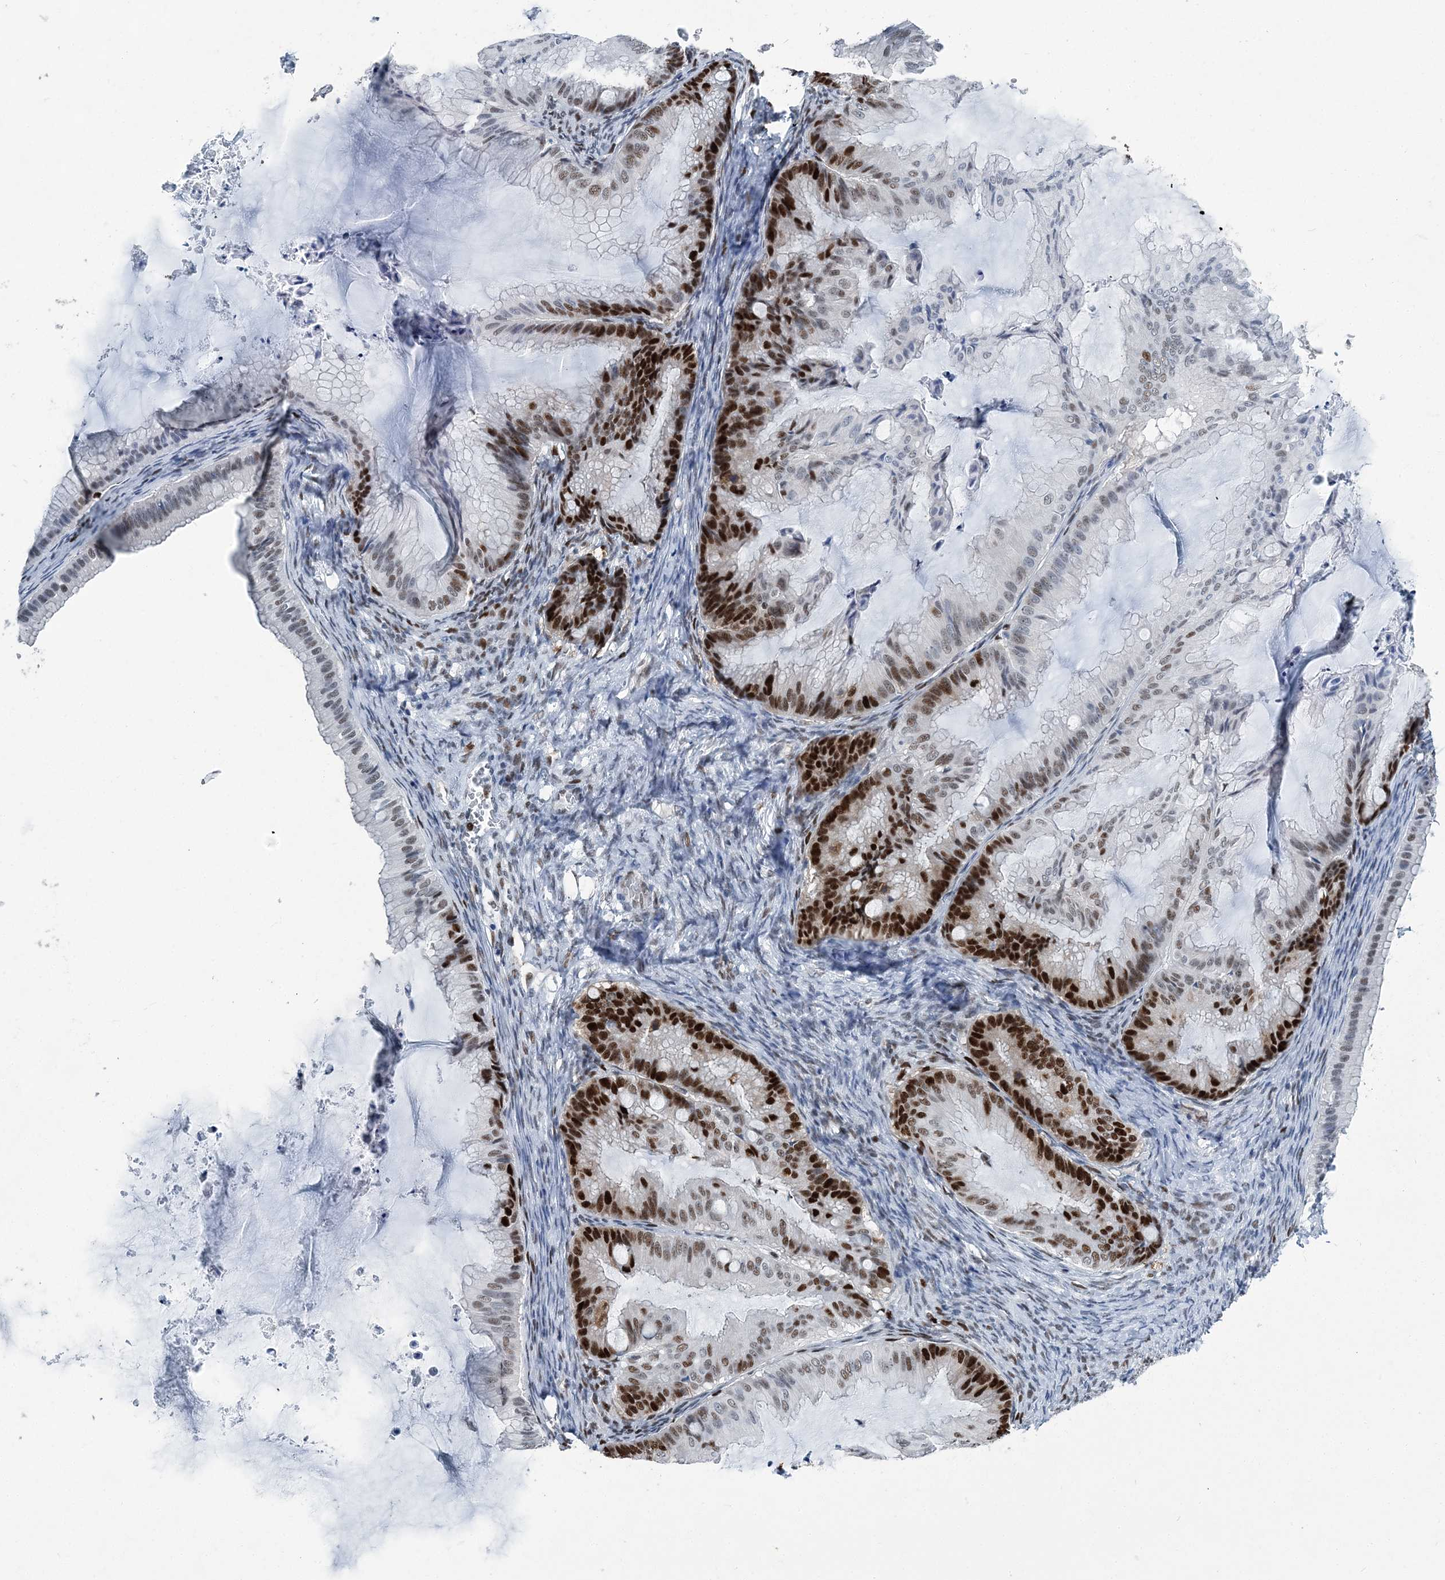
{"staining": {"intensity": "strong", "quantity": "25%-75%", "location": "nuclear"}, "tissue": "ovarian cancer", "cell_type": "Tumor cells", "image_type": "cancer", "snomed": [{"axis": "morphology", "description": "Cystadenocarcinoma, mucinous, NOS"}, {"axis": "topography", "description": "Ovary"}], "caption": "The histopathology image exhibits immunohistochemical staining of ovarian cancer. There is strong nuclear staining is appreciated in about 25%-75% of tumor cells.", "gene": "HAT1", "patient": {"sex": "female", "age": 71}}